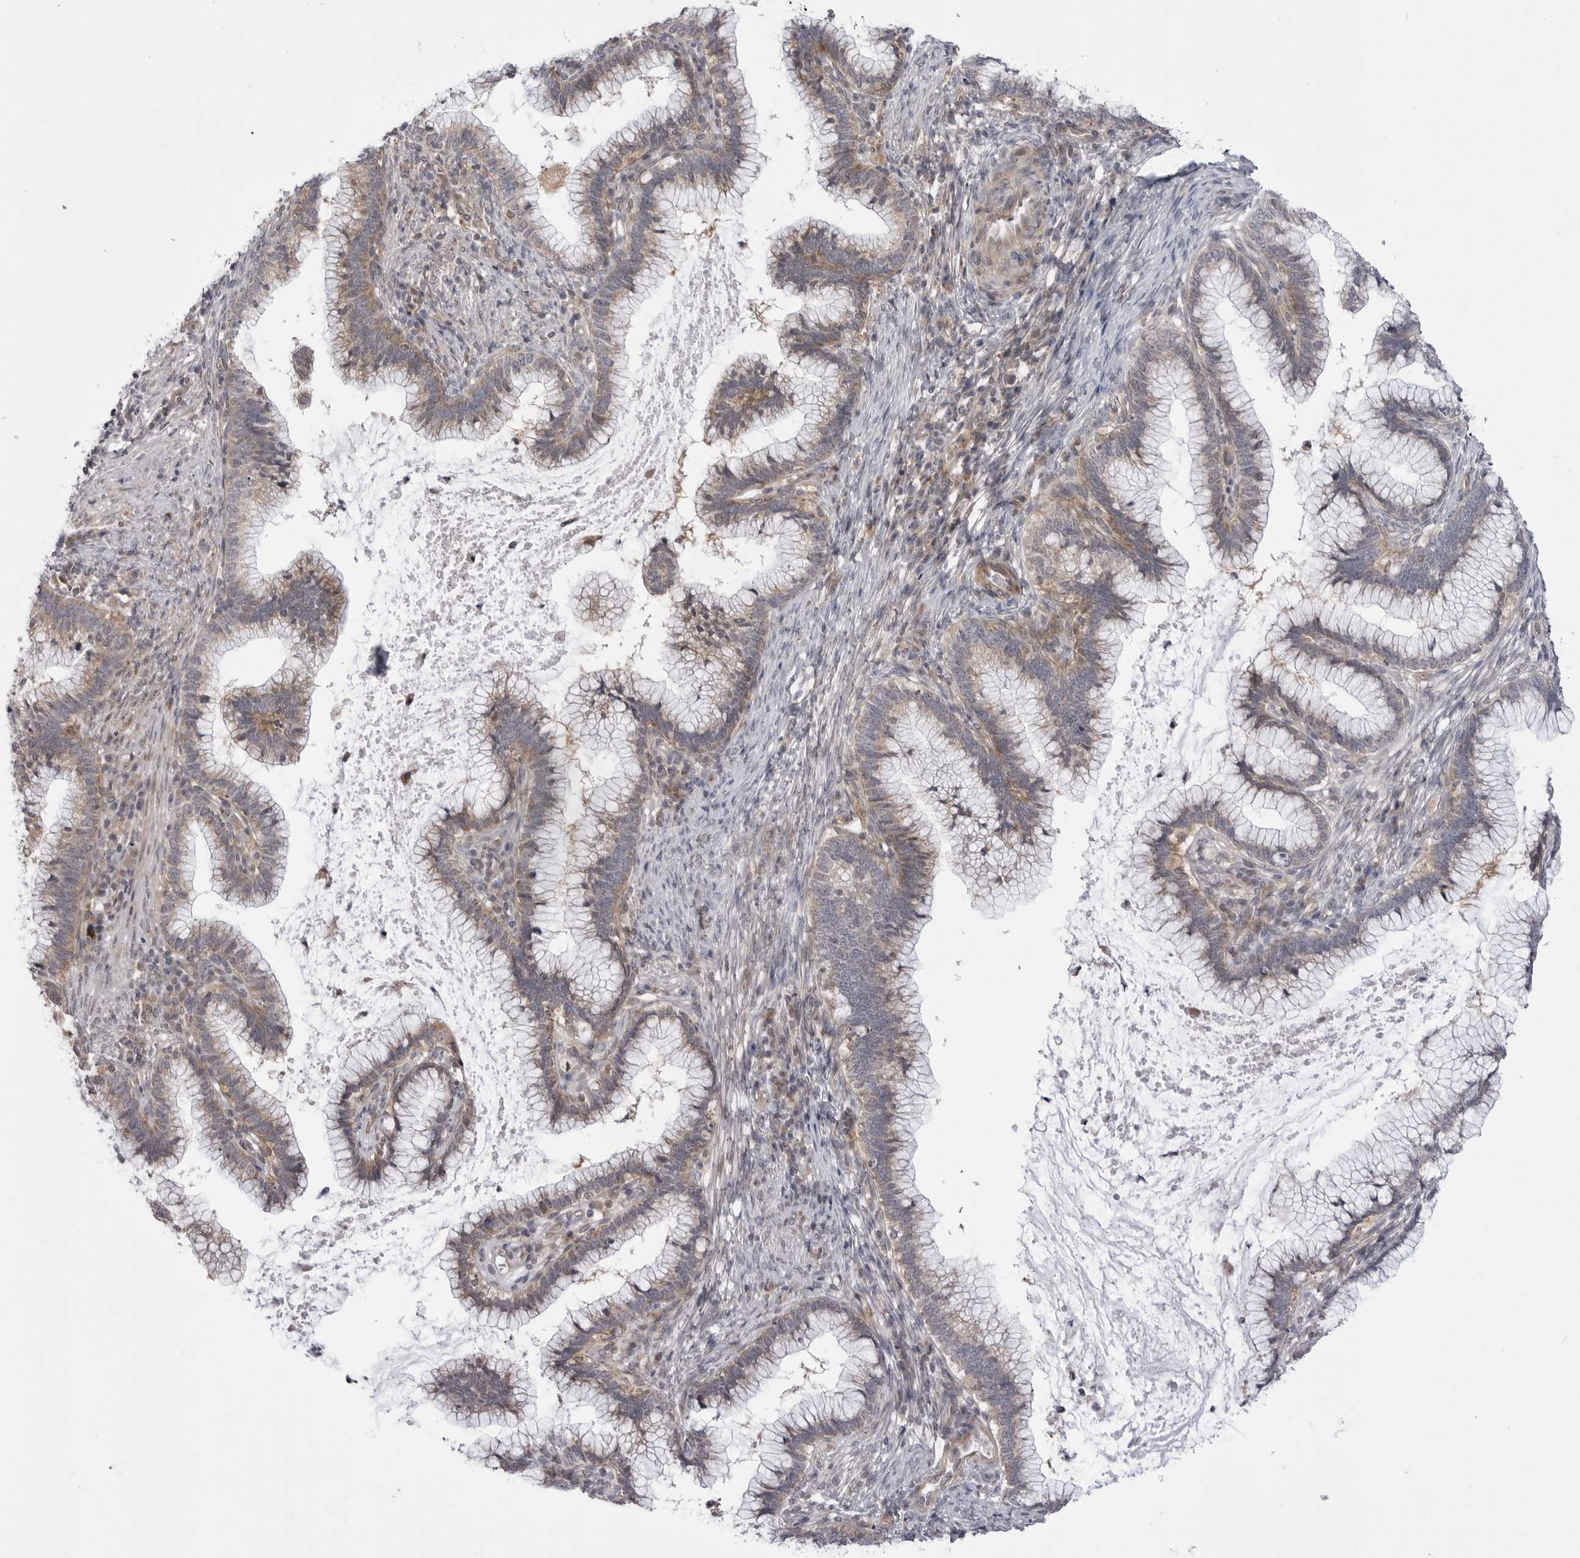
{"staining": {"intensity": "weak", "quantity": "<25%", "location": "cytoplasmic/membranous"}, "tissue": "cervical cancer", "cell_type": "Tumor cells", "image_type": "cancer", "snomed": [{"axis": "morphology", "description": "Adenocarcinoma, NOS"}, {"axis": "topography", "description": "Cervix"}], "caption": "High power microscopy micrograph of an IHC histopathology image of cervical cancer (adenocarcinoma), revealing no significant expression in tumor cells.", "gene": "CCDC18", "patient": {"sex": "female", "age": 36}}